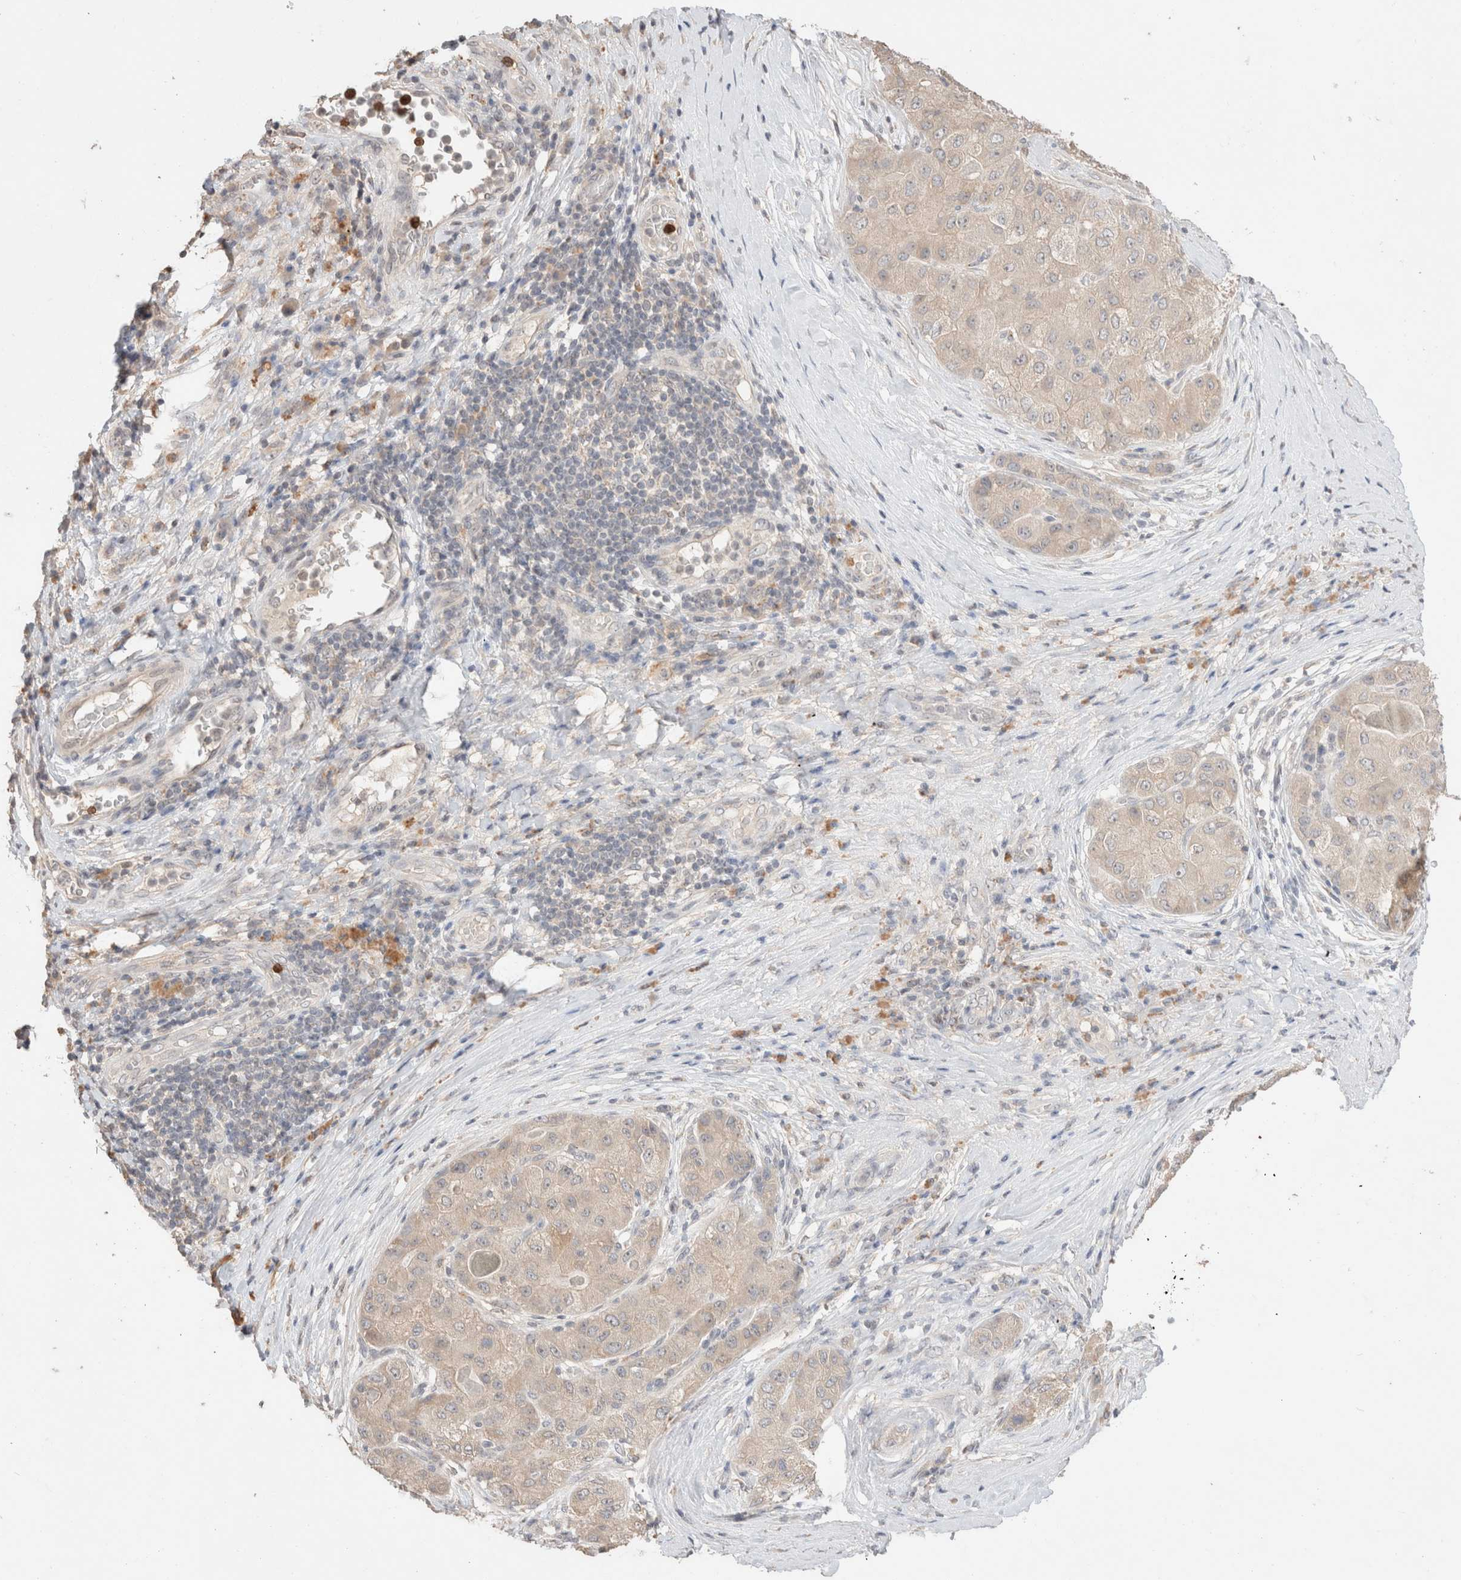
{"staining": {"intensity": "weak", "quantity": ">75%", "location": "cytoplasmic/membranous"}, "tissue": "liver cancer", "cell_type": "Tumor cells", "image_type": "cancer", "snomed": [{"axis": "morphology", "description": "Carcinoma, Hepatocellular, NOS"}, {"axis": "topography", "description": "Liver"}], "caption": "Immunohistochemistry (IHC) photomicrograph of neoplastic tissue: liver cancer (hepatocellular carcinoma) stained using immunohistochemistry reveals low levels of weak protein expression localized specifically in the cytoplasmic/membranous of tumor cells, appearing as a cytoplasmic/membranous brown color.", "gene": "TRIM41", "patient": {"sex": "male", "age": 80}}